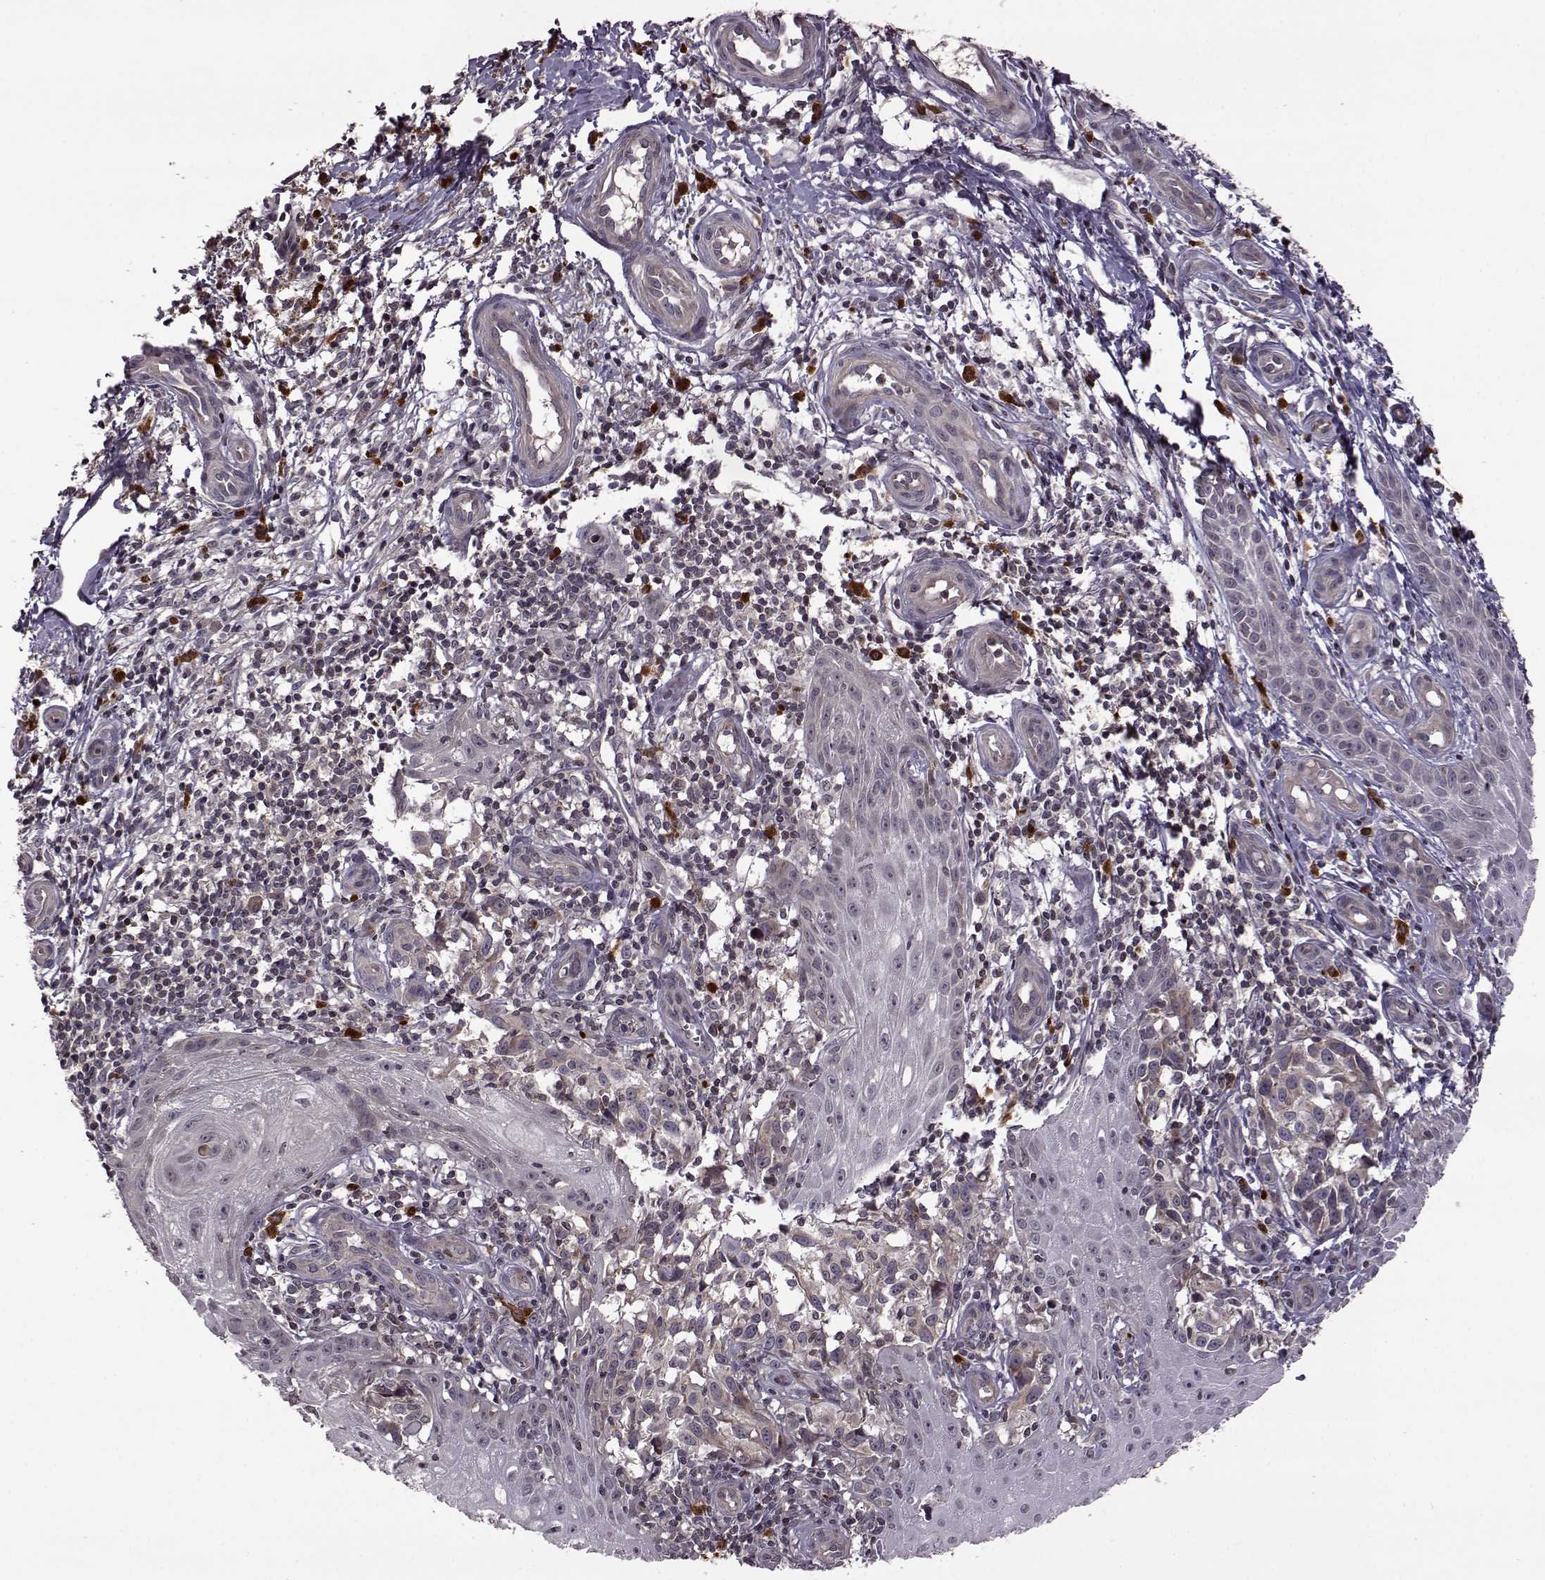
{"staining": {"intensity": "weak", "quantity": "25%-75%", "location": "cytoplasmic/membranous"}, "tissue": "melanoma", "cell_type": "Tumor cells", "image_type": "cancer", "snomed": [{"axis": "morphology", "description": "Malignant melanoma, NOS"}, {"axis": "topography", "description": "Skin"}], "caption": "DAB (3,3'-diaminobenzidine) immunohistochemical staining of human malignant melanoma demonstrates weak cytoplasmic/membranous protein positivity in about 25%-75% of tumor cells.", "gene": "TRMU", "patient": {"sex": "female", "age": 53}}